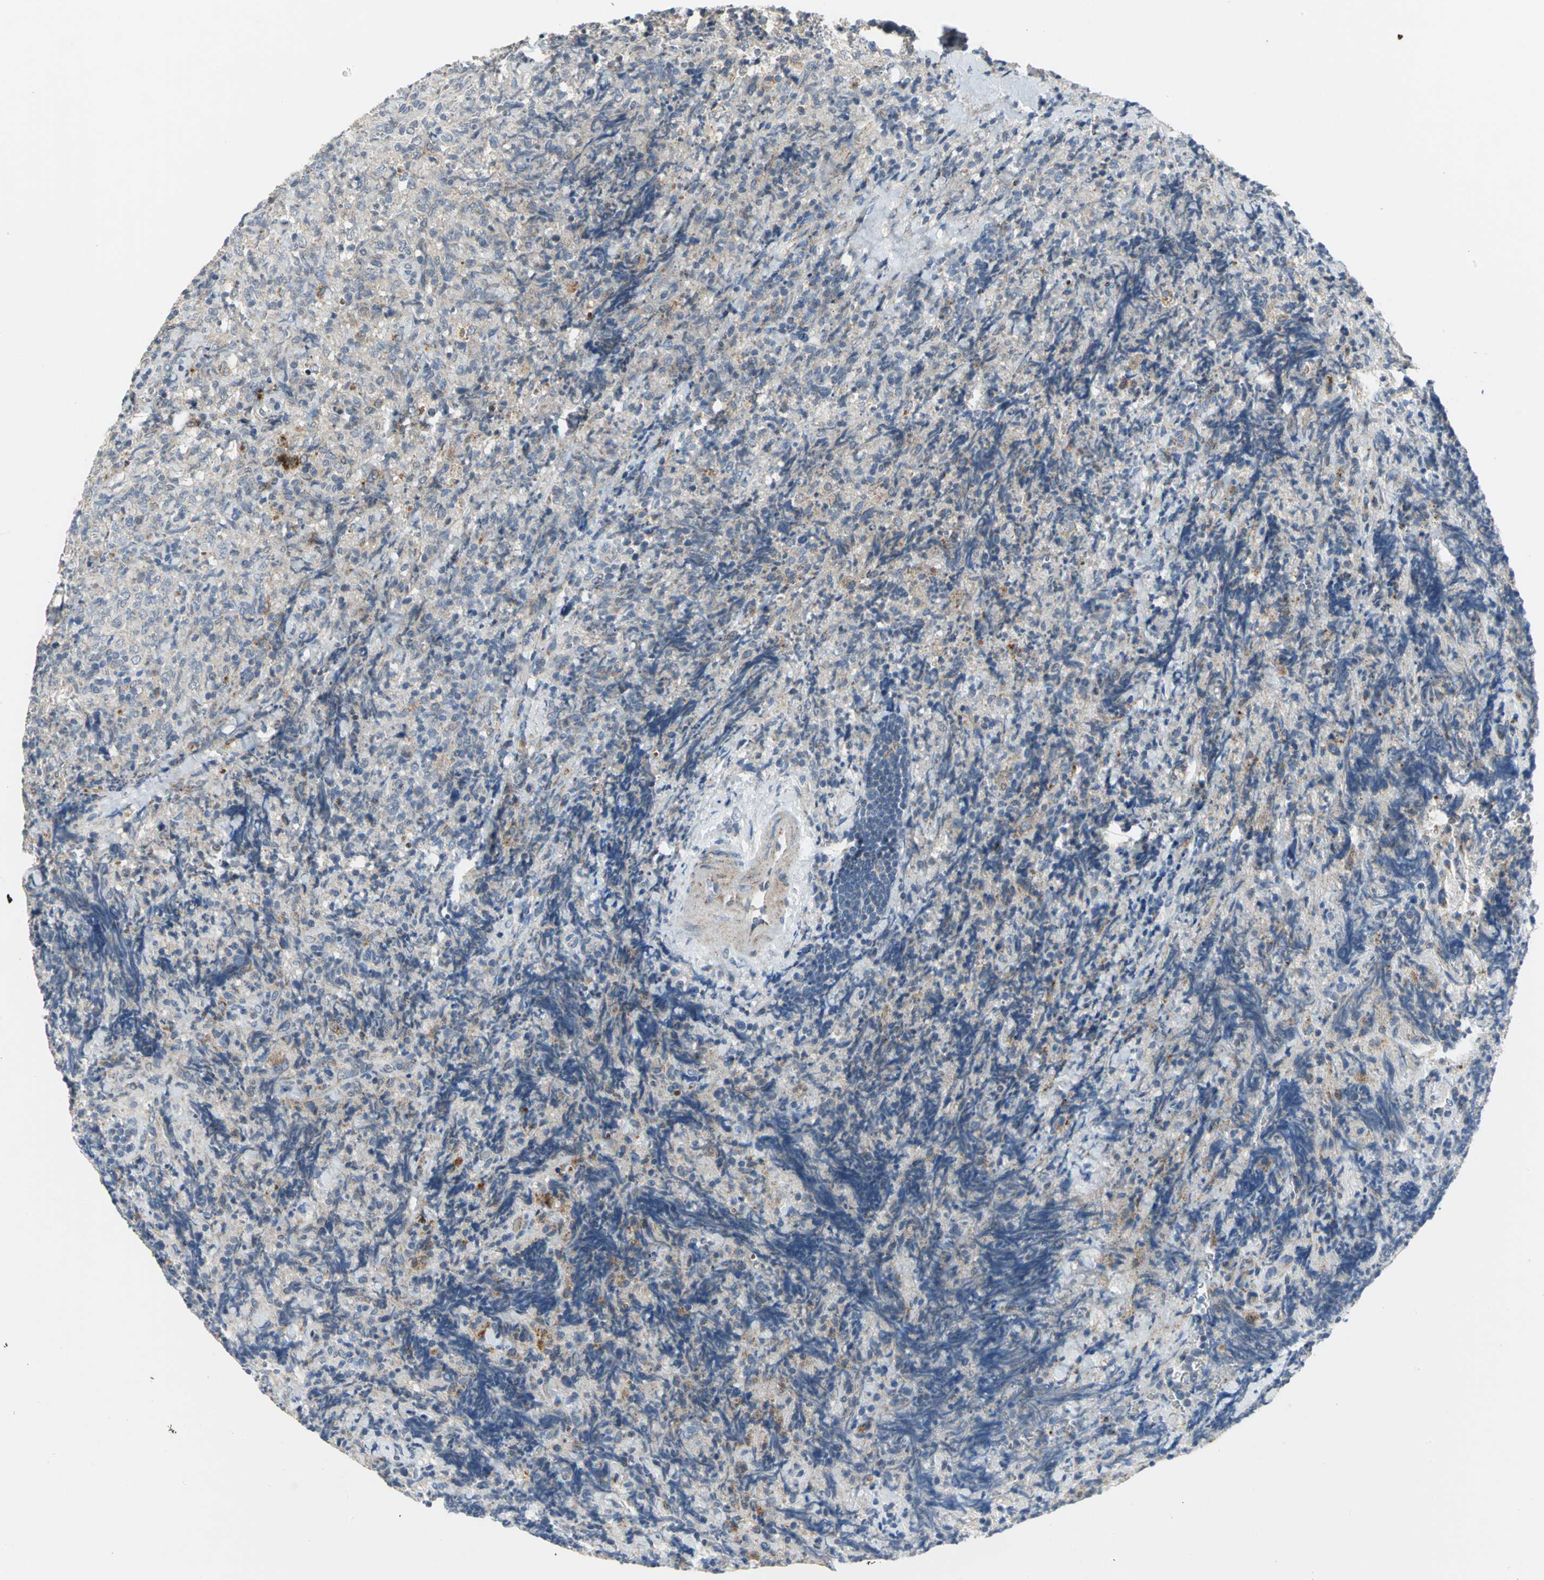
{"staining": {"intensity": "moderate", "quantity": "25%-75%", "location": "cytoplasmic/membranous"}, "tissue": "lymphoma", "cell_type": "Tumor cells", "image_type": "cancer", "snomed": [{"axis": "morphology", "description": "Malignant lymphoma, non-Hodgkin's type, High grade"}, {"axis": "topography", "description": "Tonsil"}], "caption": "Protein expression analysis of malignant lymphoma, non-Hodgkin's type (high-grade) displays moderate cytoplasmic/membranous staining in about 25%-75% of tumor cells.", "gene": "SPPL2B", "patient": {"sex": "female", "age": 36}}